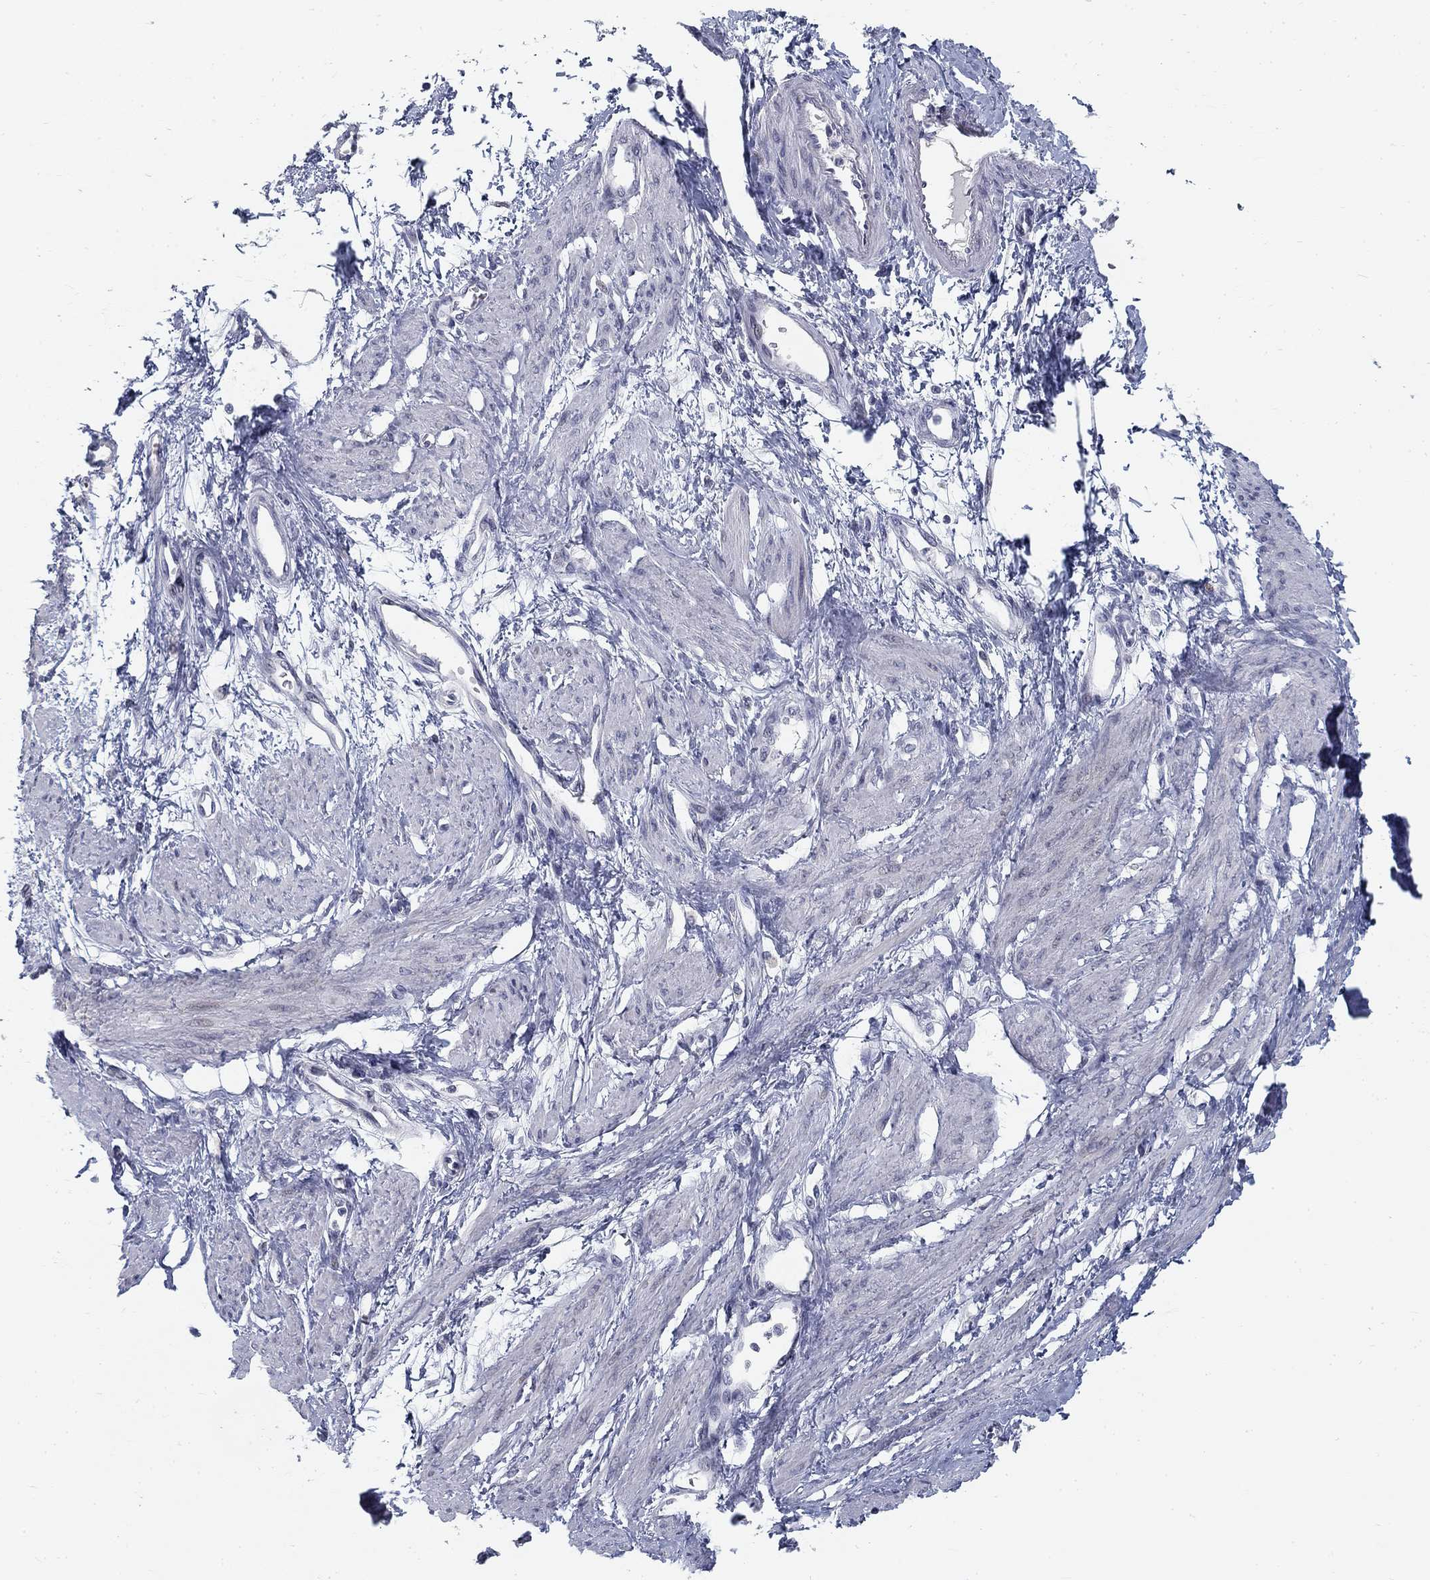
{"staining": {"intensity": "negative", "quantity": "none", "location": "none"}, "tissue": "smooth muscle", "cell_type": "Smooth muscle cells", "image_type": "normal", "snomed": [{"axis": "morphology", "description": "Normal tissue, NOS"}, {"axis": "topography", "description": "Smooth muscle"}, {"axis": "topography", "description": "Uterus"}], "caption": "Immunohistochemistry image of unremarkable smooth muscle: human smooth muscle stained with DAB demonstrates no significant protein staining in smooth muscle cells.", "gene": "ATP1A3", "patient": {"sex": "female", "age": 39}}